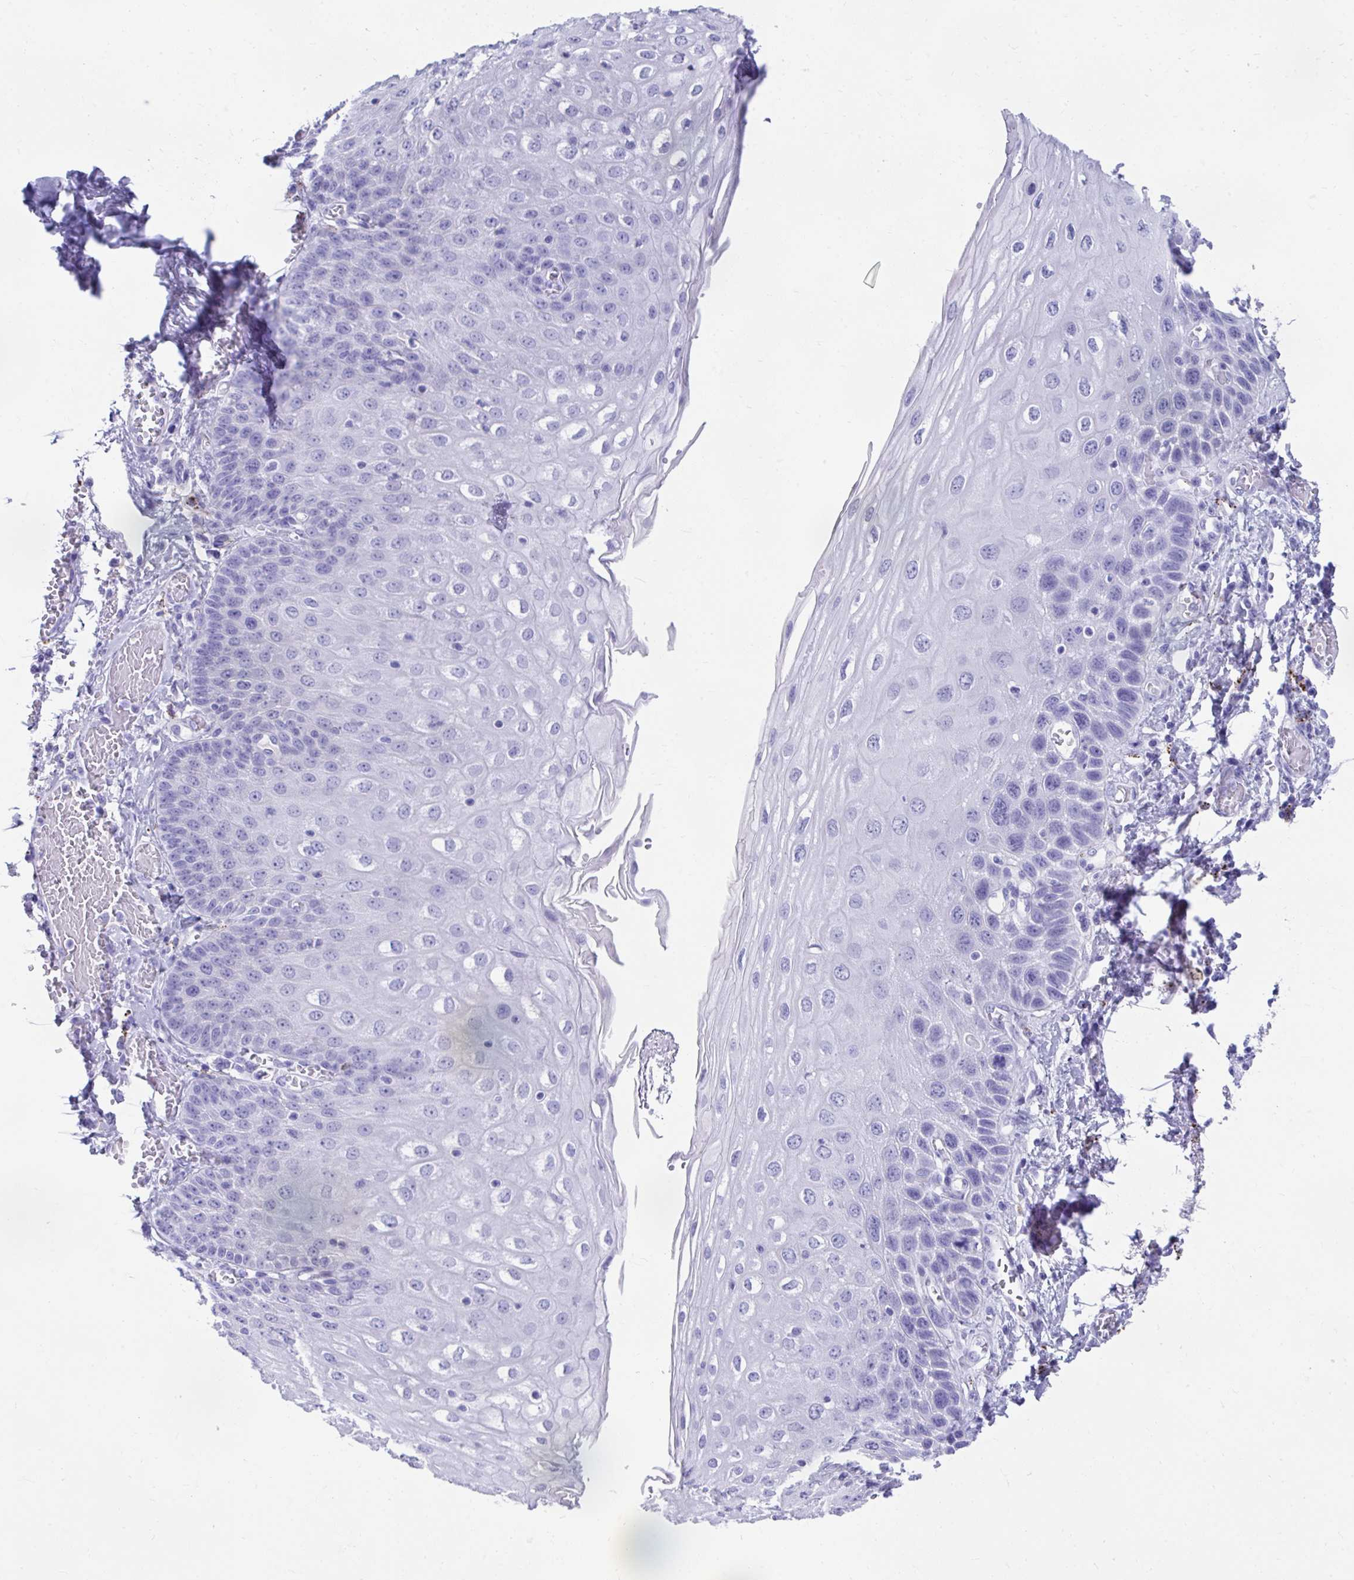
{"staining": {"intensity": "negative", "quantity": "none", "location": "none"}, "tissue": "esophagus", "cell_type": "Squamous epithelial cells", "image_type": "normal", "snomed": [{"axis": "morphology", "description": "Normal tissue, NOS"}, {"axis": "morphology", "description": "Adenocarcinoma, NOS"}, {"axis": "topography", "description": "Esophagus"}], "caption": "Squamous epithelial cells show no significant staining in benign esophagus.", "gene": "SMIM9", "patient": {"sex": "male", "age": 81}}